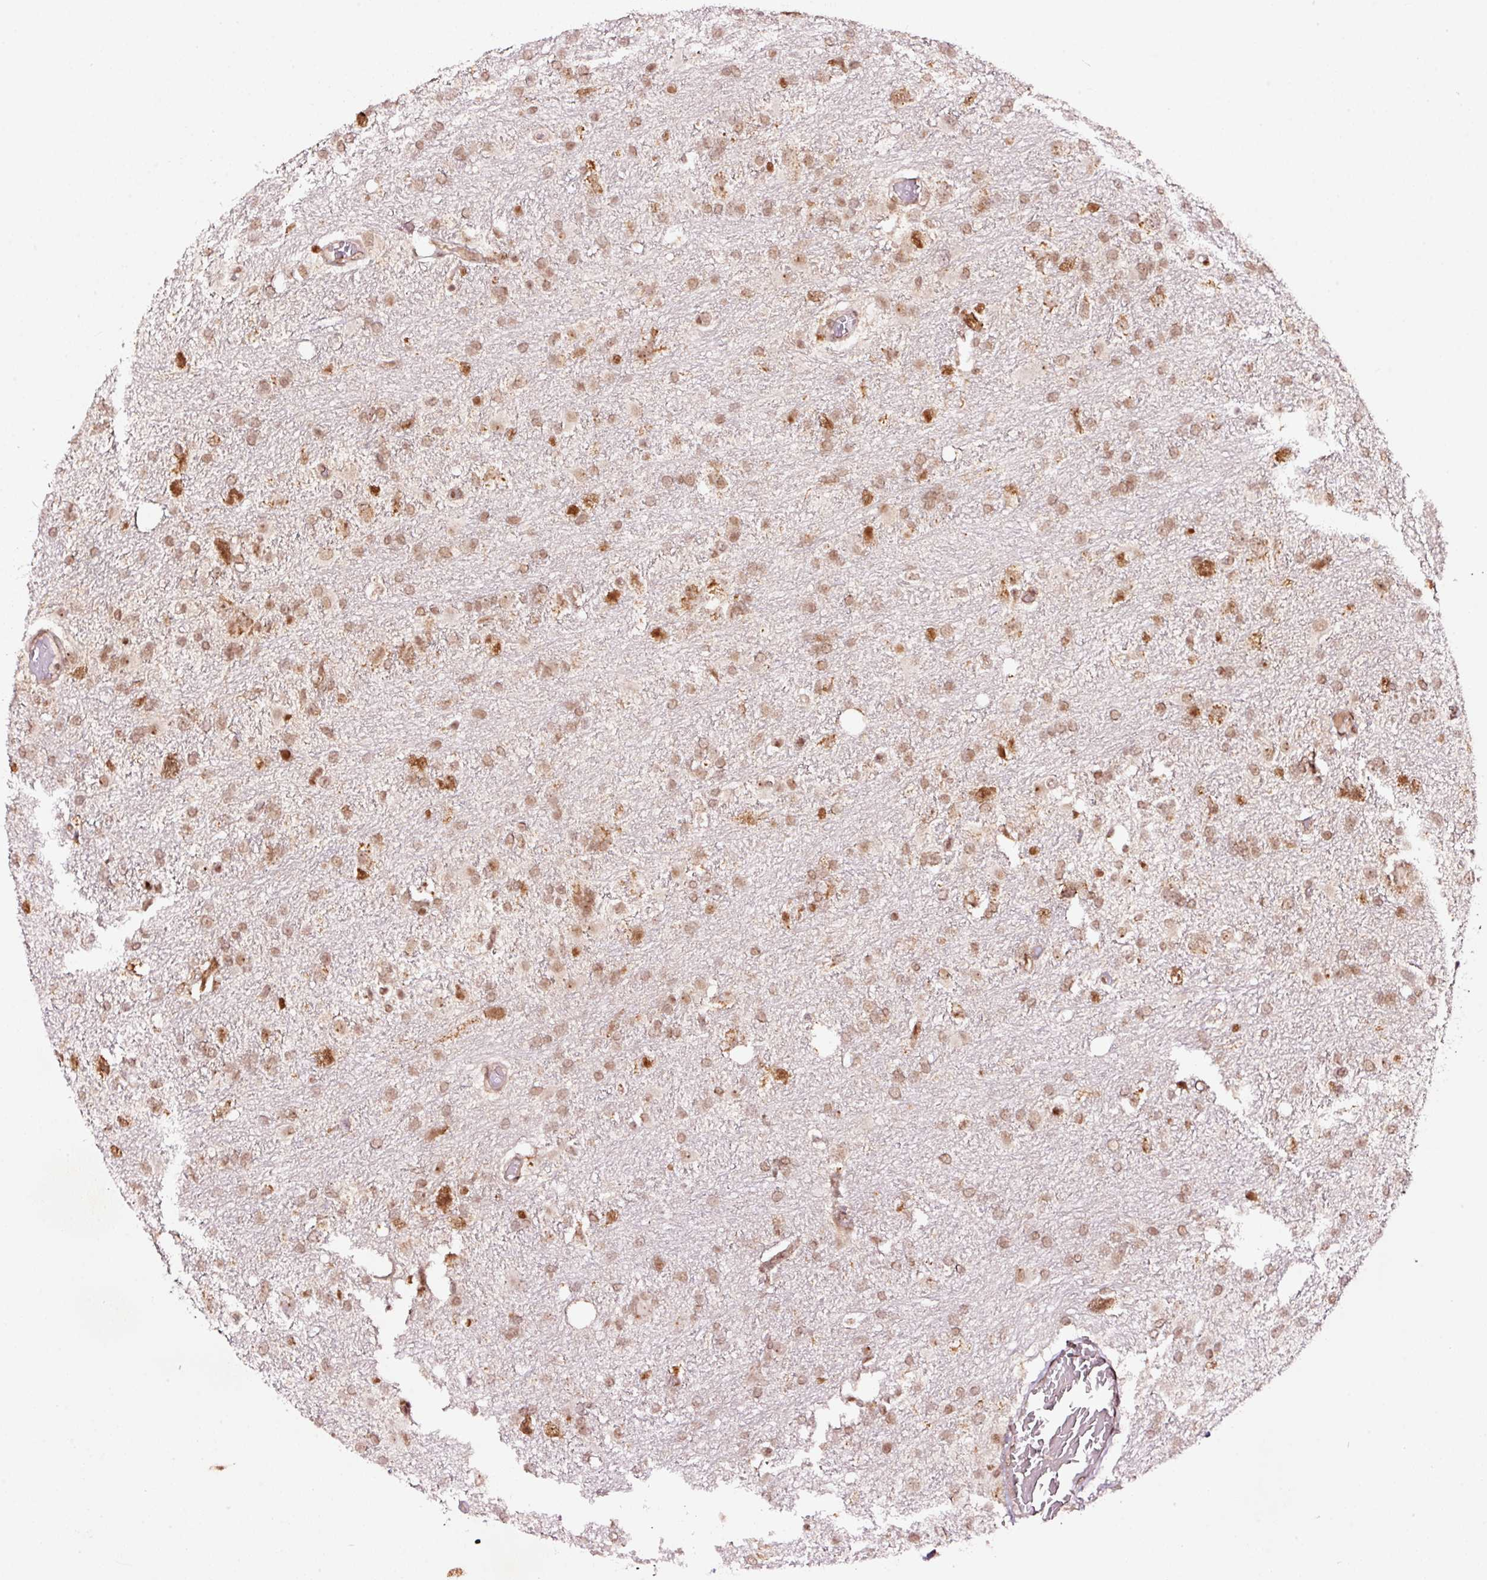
{"staining": {"intensity": "weak", "quantity": ">75%", "location": "nuclear"}, "tissue": "glioma", "cell_type": "Tumor cells", "image_type": "cancer", "snomed": [{"axis": "morphology", "description": "Glioma, malignant, High grade"}, {"axis": "topography", "description": "Brain"}], "caption": "Protein positivity by immunohistochemistry (IHC) exhibits weak nuclear staining in about >75% of tumor cells in glioma. The staining was performed using DAB to visualize the protein expression in brown, while the nuclei were stained in blue with hematoxylin (Magnification: 20x).", "gene": "RFC4", "patient": {"sex": "male", "age": 61}}